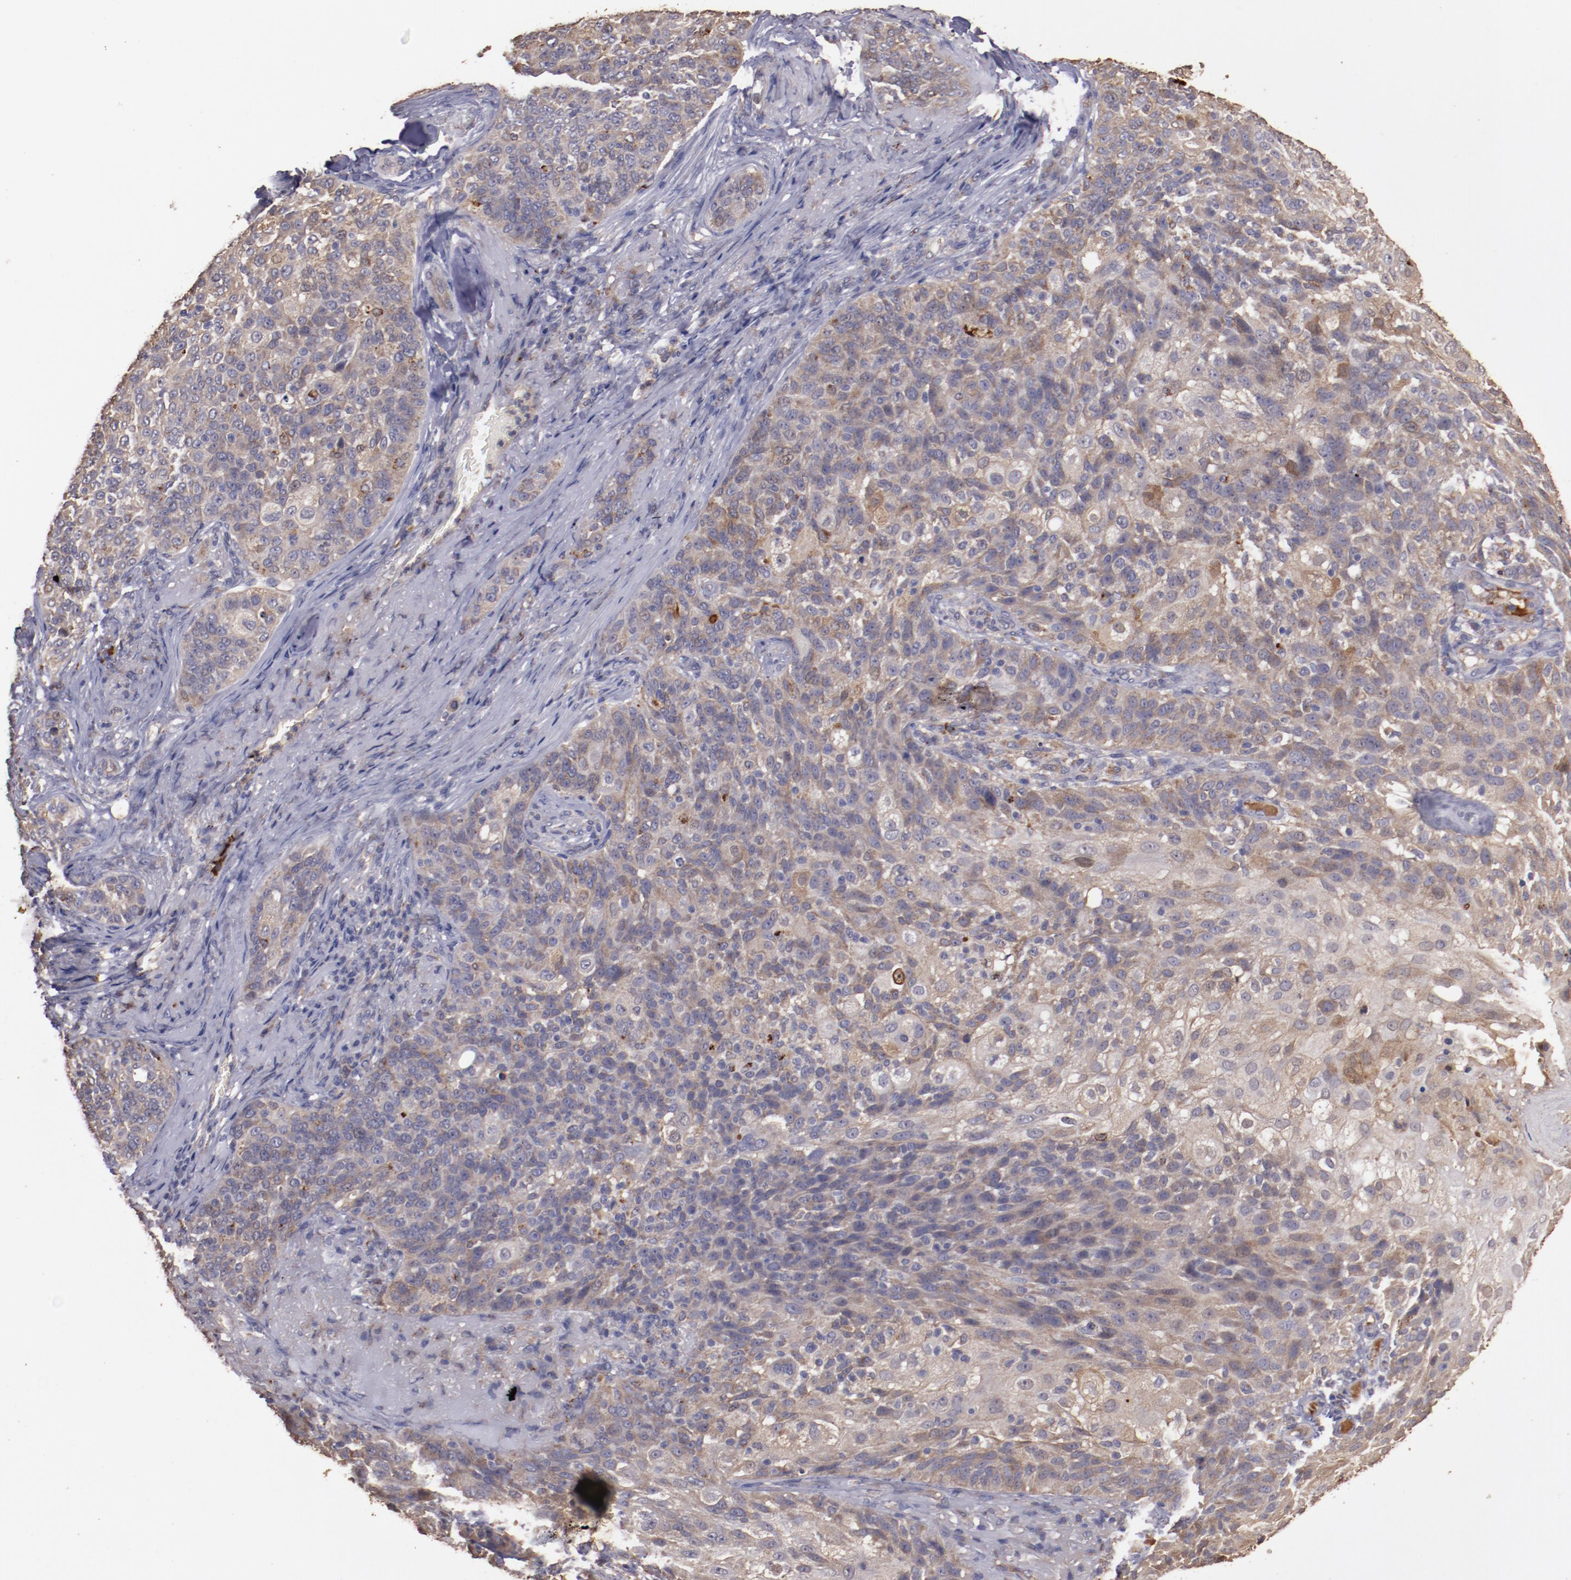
{"staining": {"intensity": "moderate", "quantity": ">75%", "location": "cytoplasmic/membranous"}, "tissue": "skin cancer", "cell_type": "Tumor cells", "image_type": "cancer", "snomed": [{"axis": "morphology", "description": "Normal tissue, NOS"}, {"axis": "morphology", "description": "Squamous cell carcinoma, NOS"}, {"axis": "topography", "description": "Skin"}], "caption": "Immunohistochemical staining of squamous cell carcinoma (skin) reveals moderate cytoplasmic/membranous protein expression in about >75% of tumor cells.", "gene": "SRRD", "patient": {"sex": "female", "age": 83}}